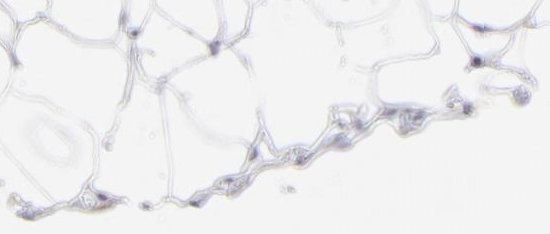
{"staining": {"intensity": "negative", "quantity": "none", "location": "none"}, "tissue": "adipose tissue", "cell_type": "Adipocytes", "image_type": "normal", "snomed": [{"axis": "morphology", "description": "Normal tissue, NOS"}, {"axis": "topography", "description": "Soft tissue"}], "caption": "Immunohistochemical staining of normal adipose tissue reveals no significant staining in adipocytes.", "gene": "CADM3", "patient": {"sex": "male", "age": 26}}